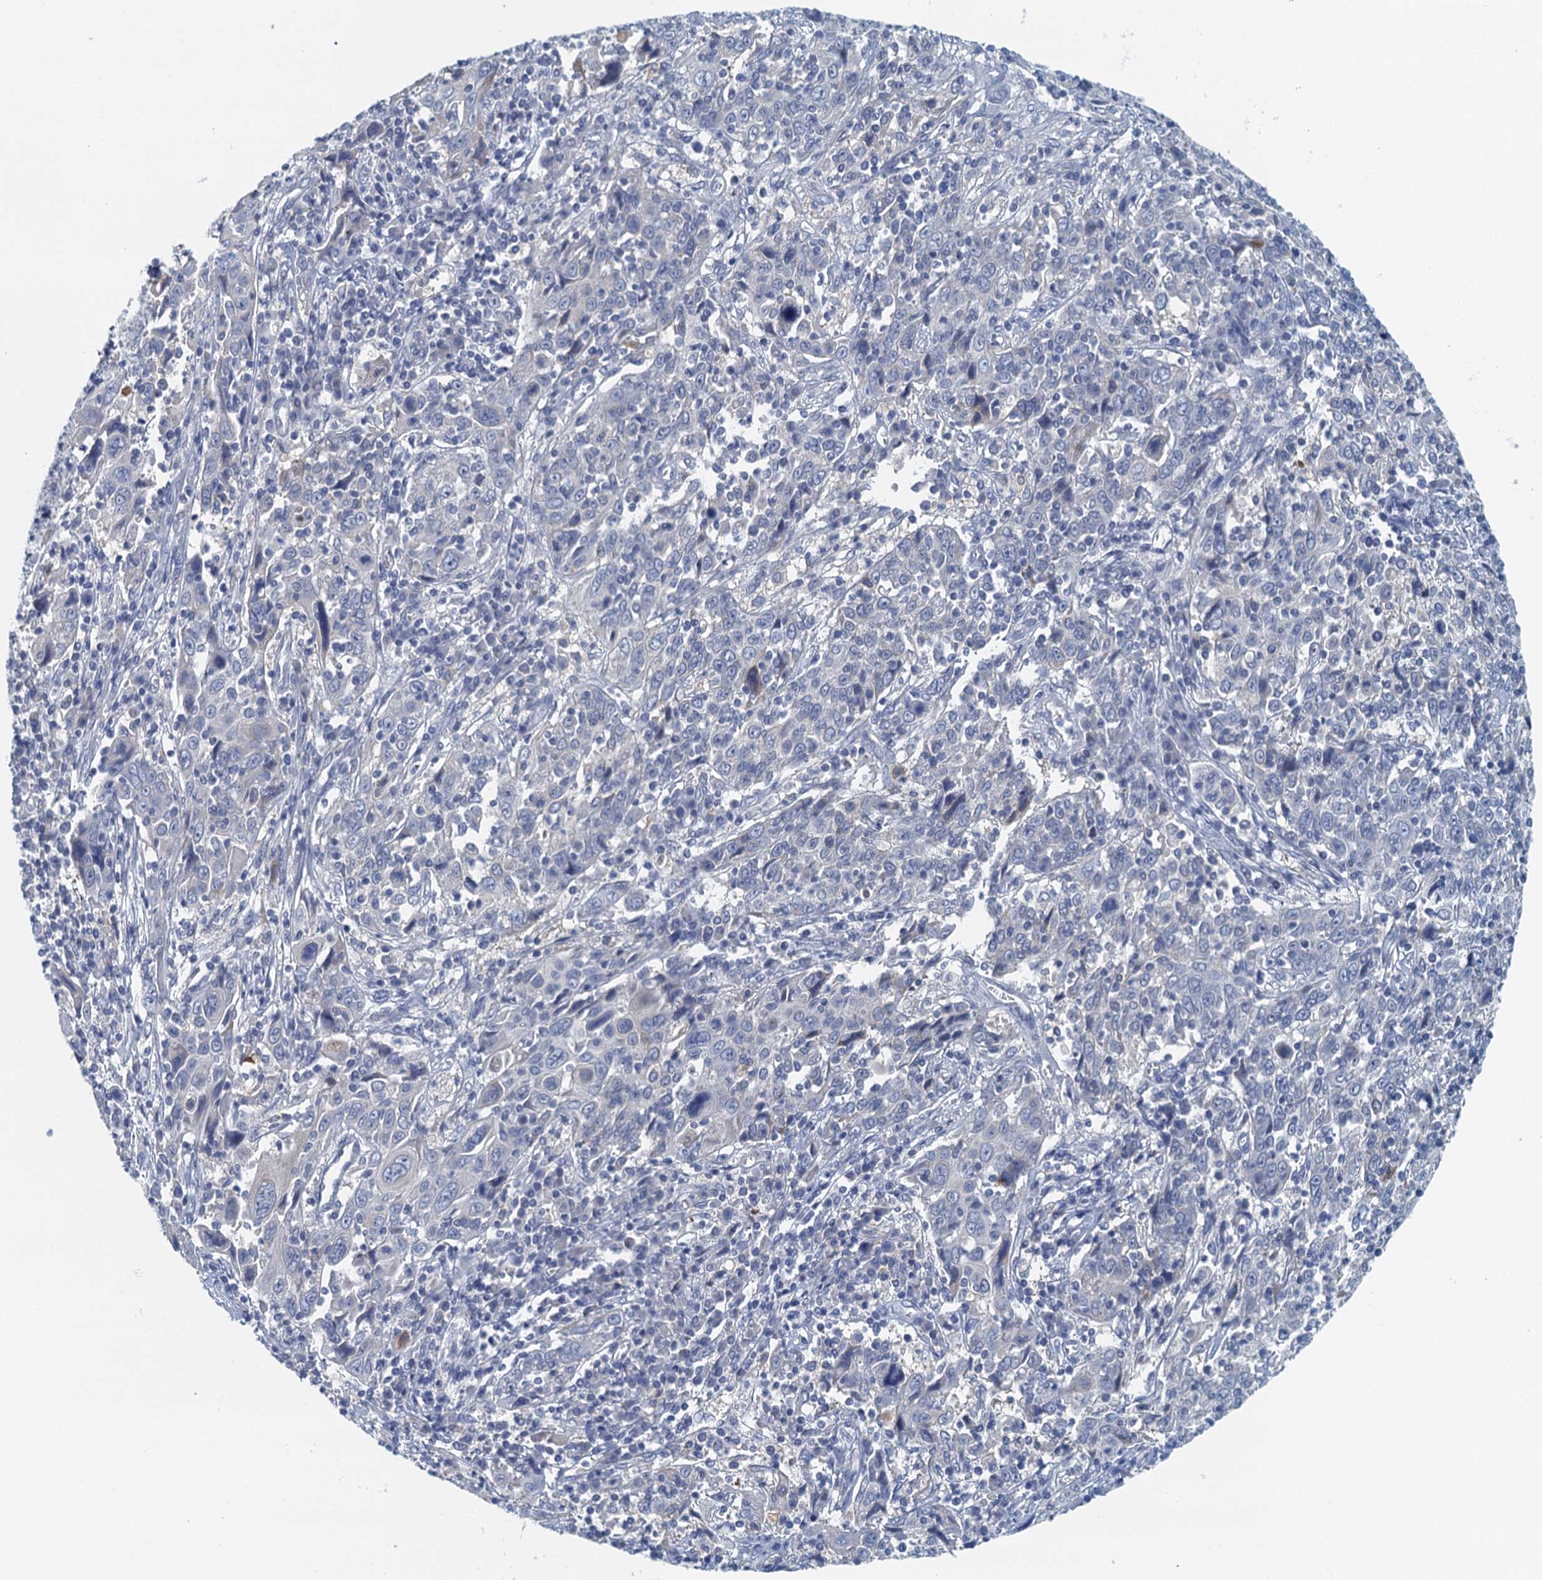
{"staining": {"intensity": "negative", "quantity": "none", "location": "none"}, "tissue": "cervical cancer", "cell_type": "Tumor cells", "image_type": "cancer", "snomed": [{"axis": "morphology", "description": "Squamous cell carcinoma, NOS"}, {"axis": "topography", "description": "Cervix"}], "caption": "Squamous cell carcinoma (cervical) stained for a protein using immunohistochemistry displays no positivity tumor cells.", "gene": "NUBP2", "patient": {"sex": "female", "age": 46}}